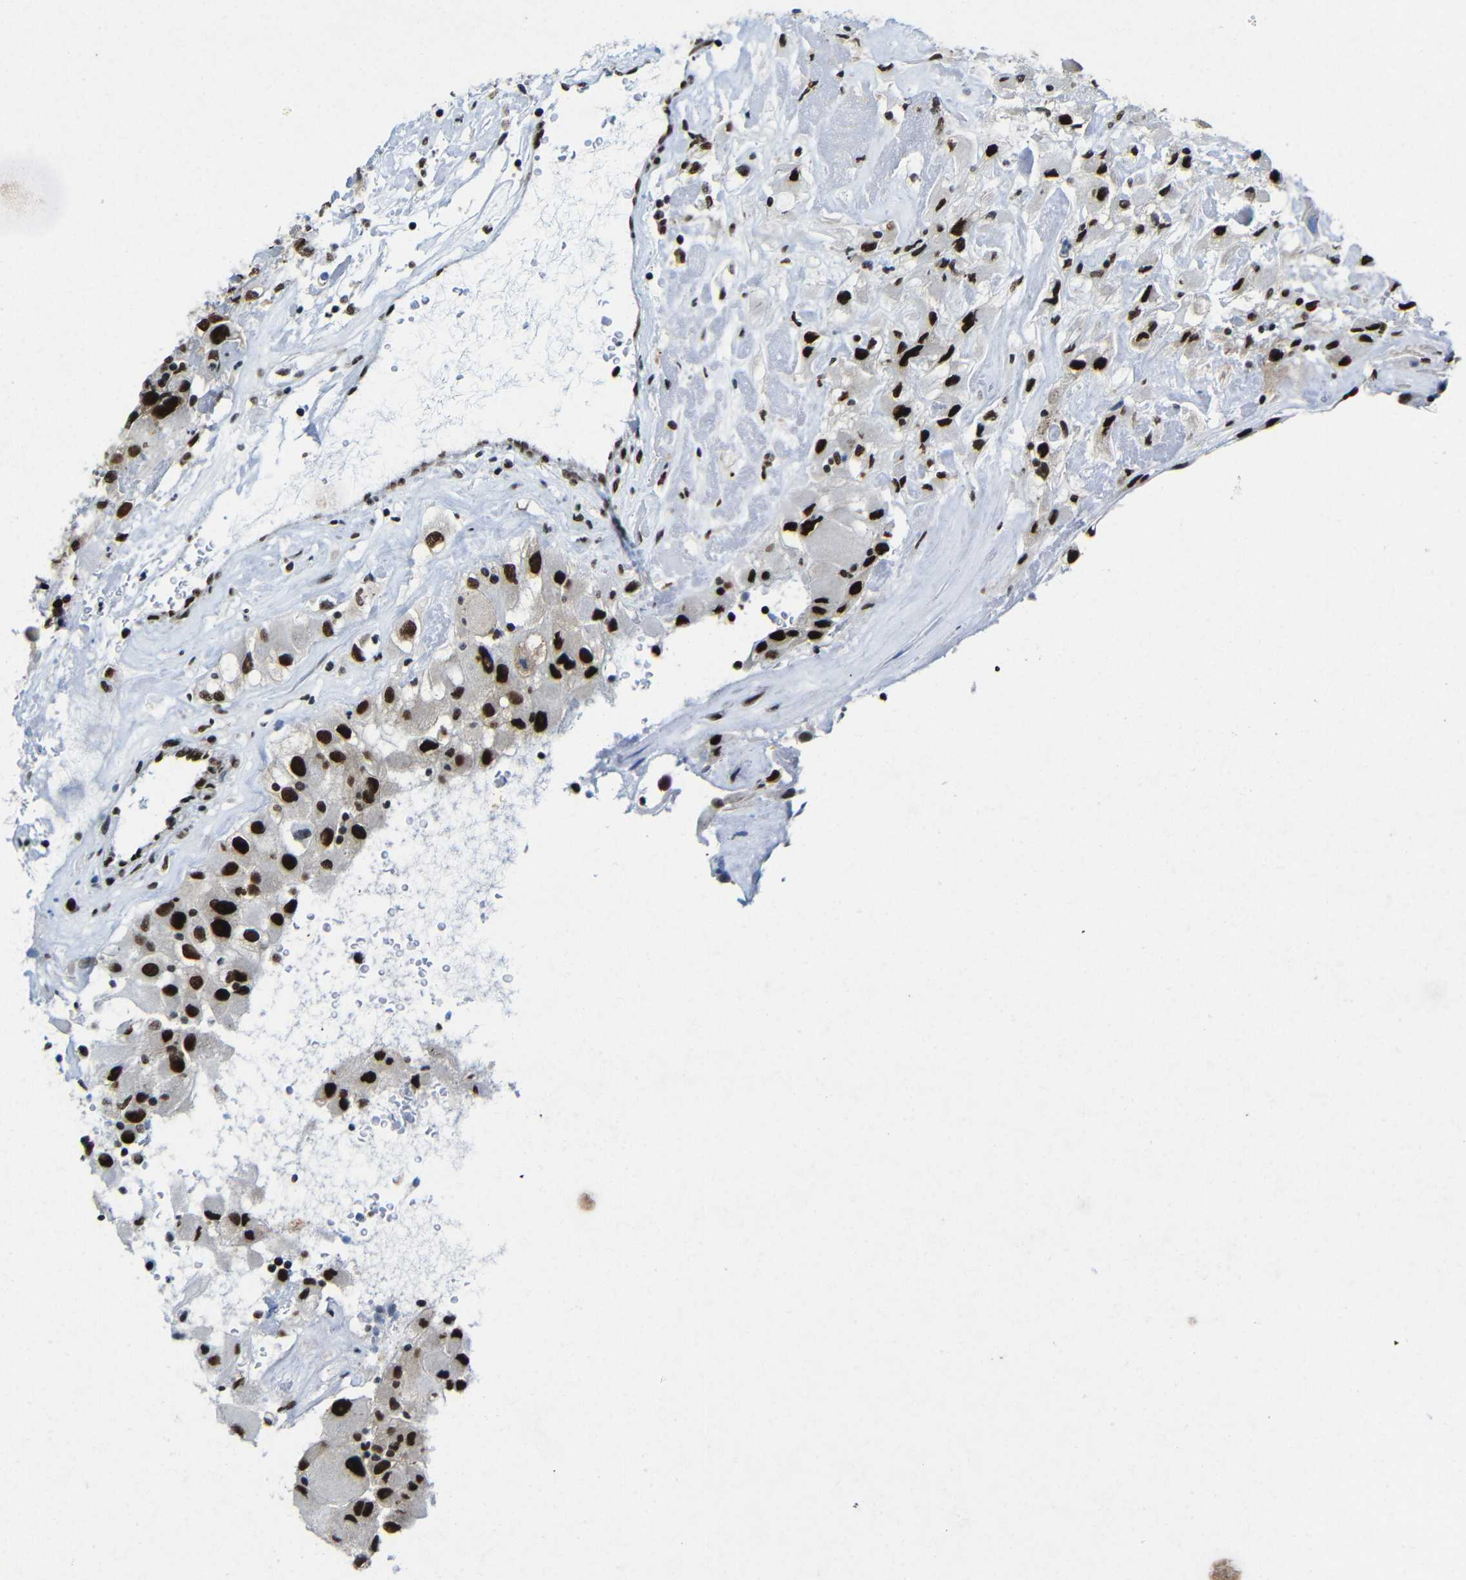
{"staining": {"intensity": "strong", "quantity": ">75%", "location": "nuclear"}, "tissue": "renal cancer", "cell_type": "Tumor cells", "image_type": "cancer", "snomed": [{"axis": "morphology", "description": "Adenocarcinoma, NOS"}, {"axis": "topography", "description": "Kidney"}], "caption": "Protein expression analysis of human renal cancer (adenocarcinoma) reveals strong nuclear staining in approximately >75% of tumor cells. Nuclei are stained in blue.", "gene": "PTBP1", "patient": {"sex": "female", "age": 52}}